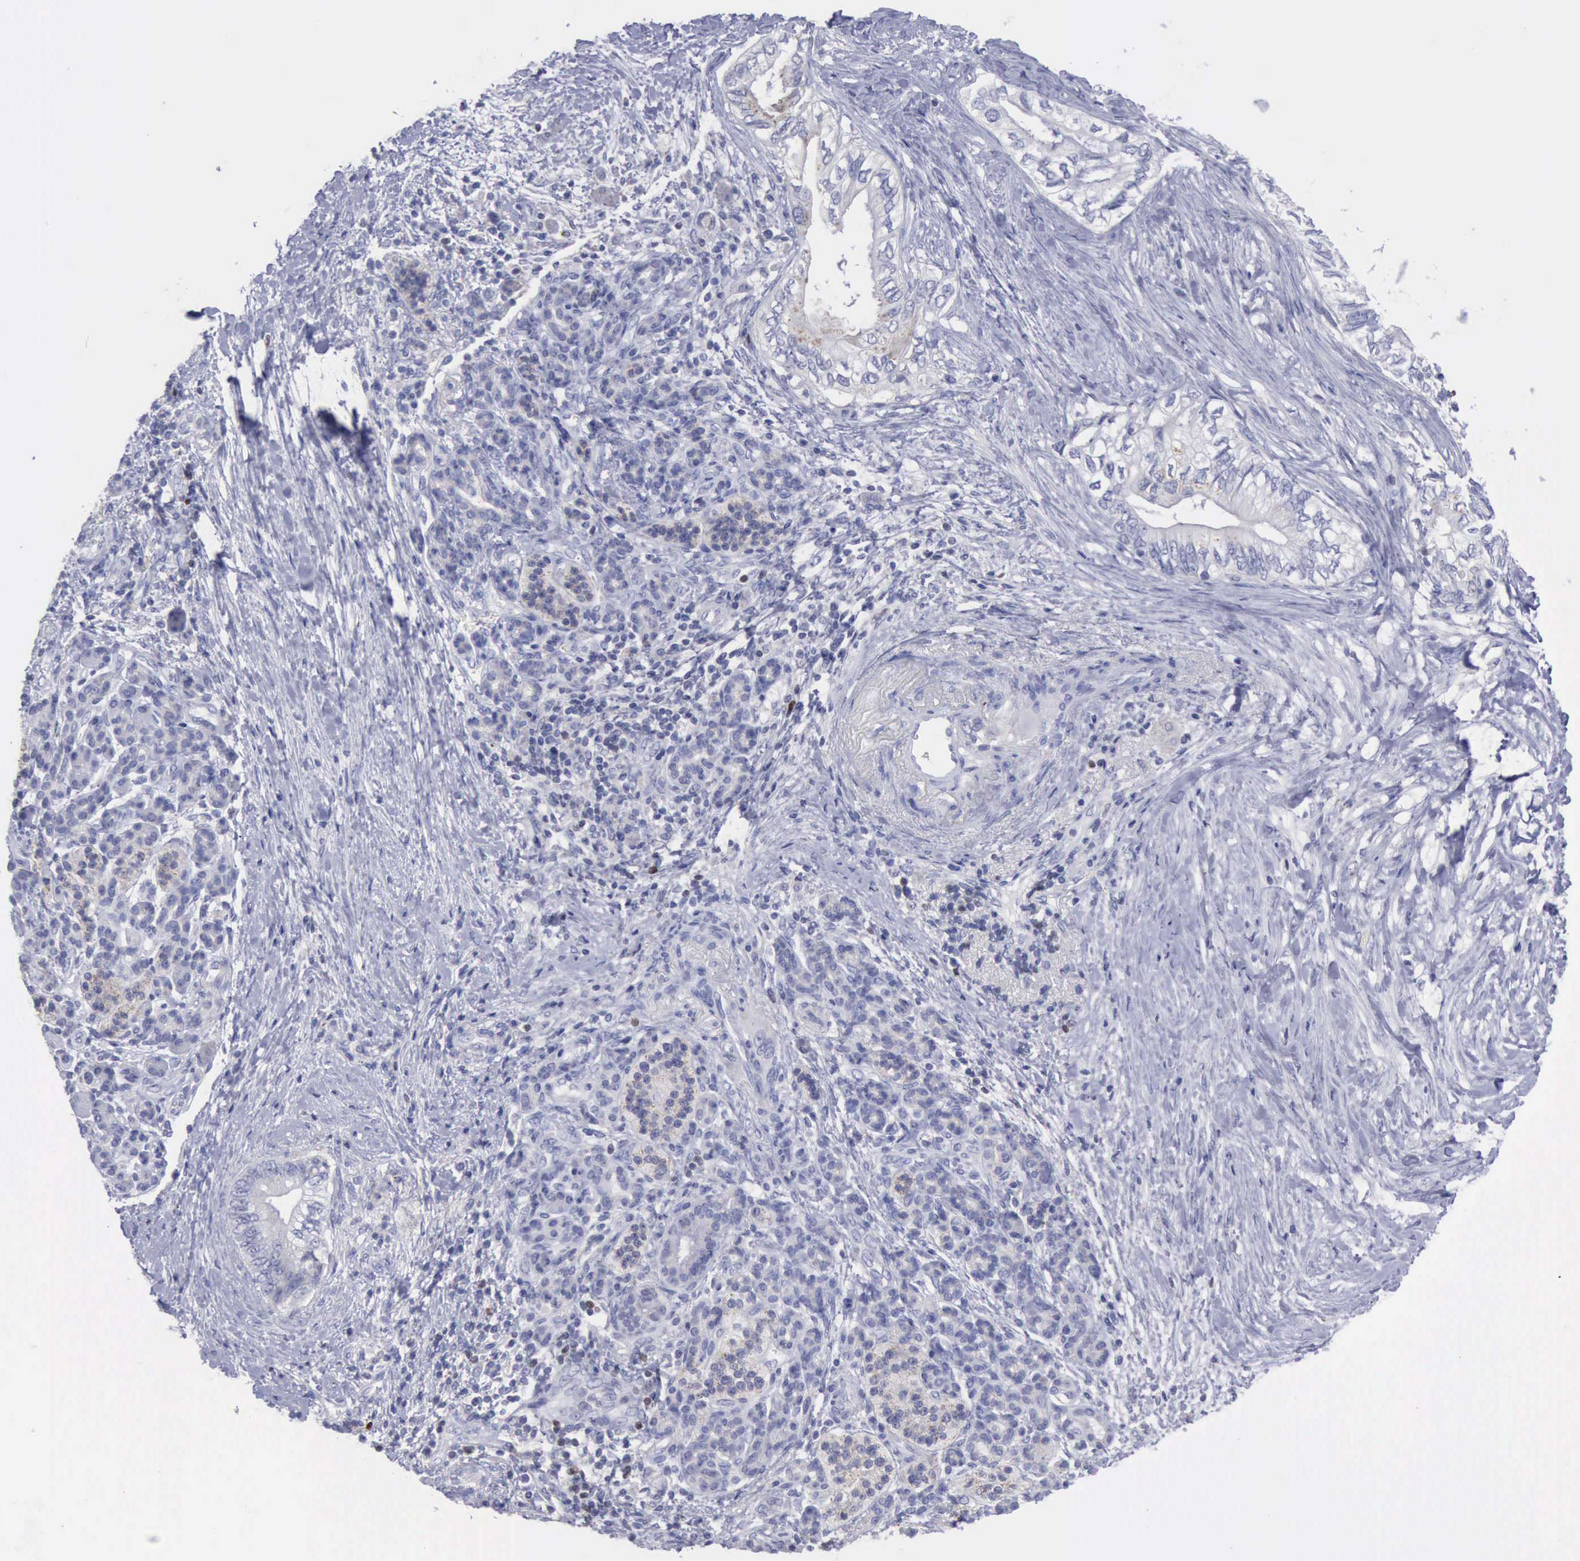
{"staining": {"intensity": "negative", "quantity": "none", "location": "none"}, "tissue": "pancreatic cancer", "cell_type": "Tumor cells", "image_type": "cancer", "snomed": [{"axis": "morphology", "description": "Adenocarcinoma, NOS"}, {"axis": "topography", "description": "Pancreas"}], "caption": "High power microscopy micrograph of an immunohistochemistry photomicrograph of adenocarcinoma (pancreatic), revealing no significant positivity in tumor cells. The staining was performed using DAB (3,3'-diaminobenzidine) to visualize the protein expression in brown, while the nuclei were stained in blue with hematoxylin (Magnification: 20x).", "gene": "SATB2", "patient": {"sex": "female", "age": 66}}